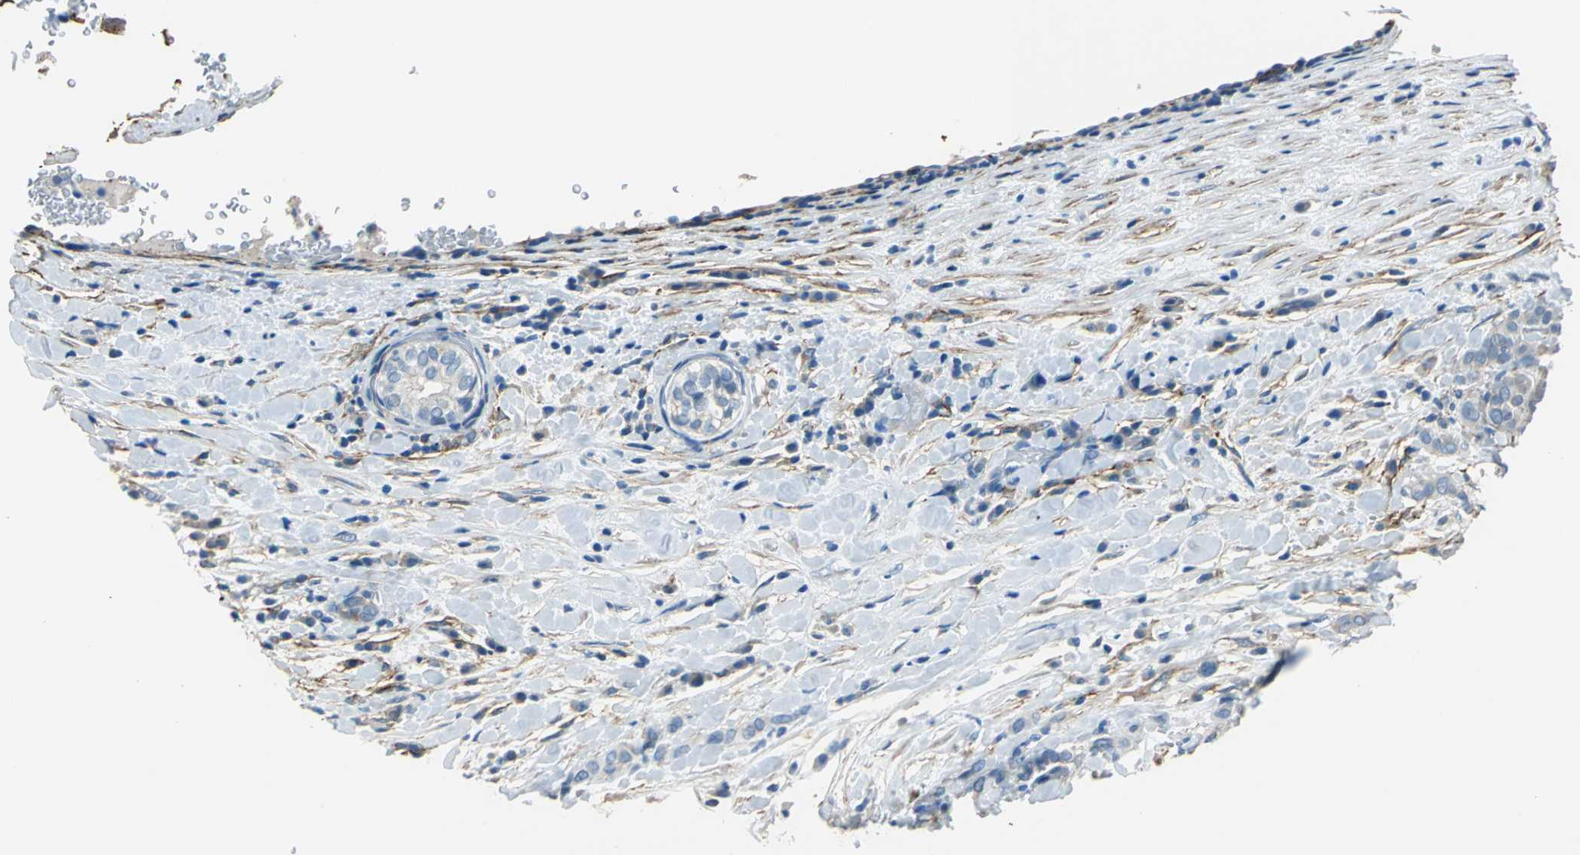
{"staining": {"intensity": "negative", "quantity": "none", "location": "none"}, "tissue": "thyroid cancer", "cell_type": "Tumor cells", "image_type": "cancer", "snomed": [{"axis": "morphology", "description": "Papillary adenocarcinoma, NOS"}, {"axis": "topography", "description": "Thyroid gland"}], "caption": "Immunohistochemical staining of thyroid papillary adenocarcinoma shows no significant expression in tumor cells. (IHC, brightfield microscopy, high magnification).", "gene": "AKAP12", "patient": {"sex": "female", "age": 30}}